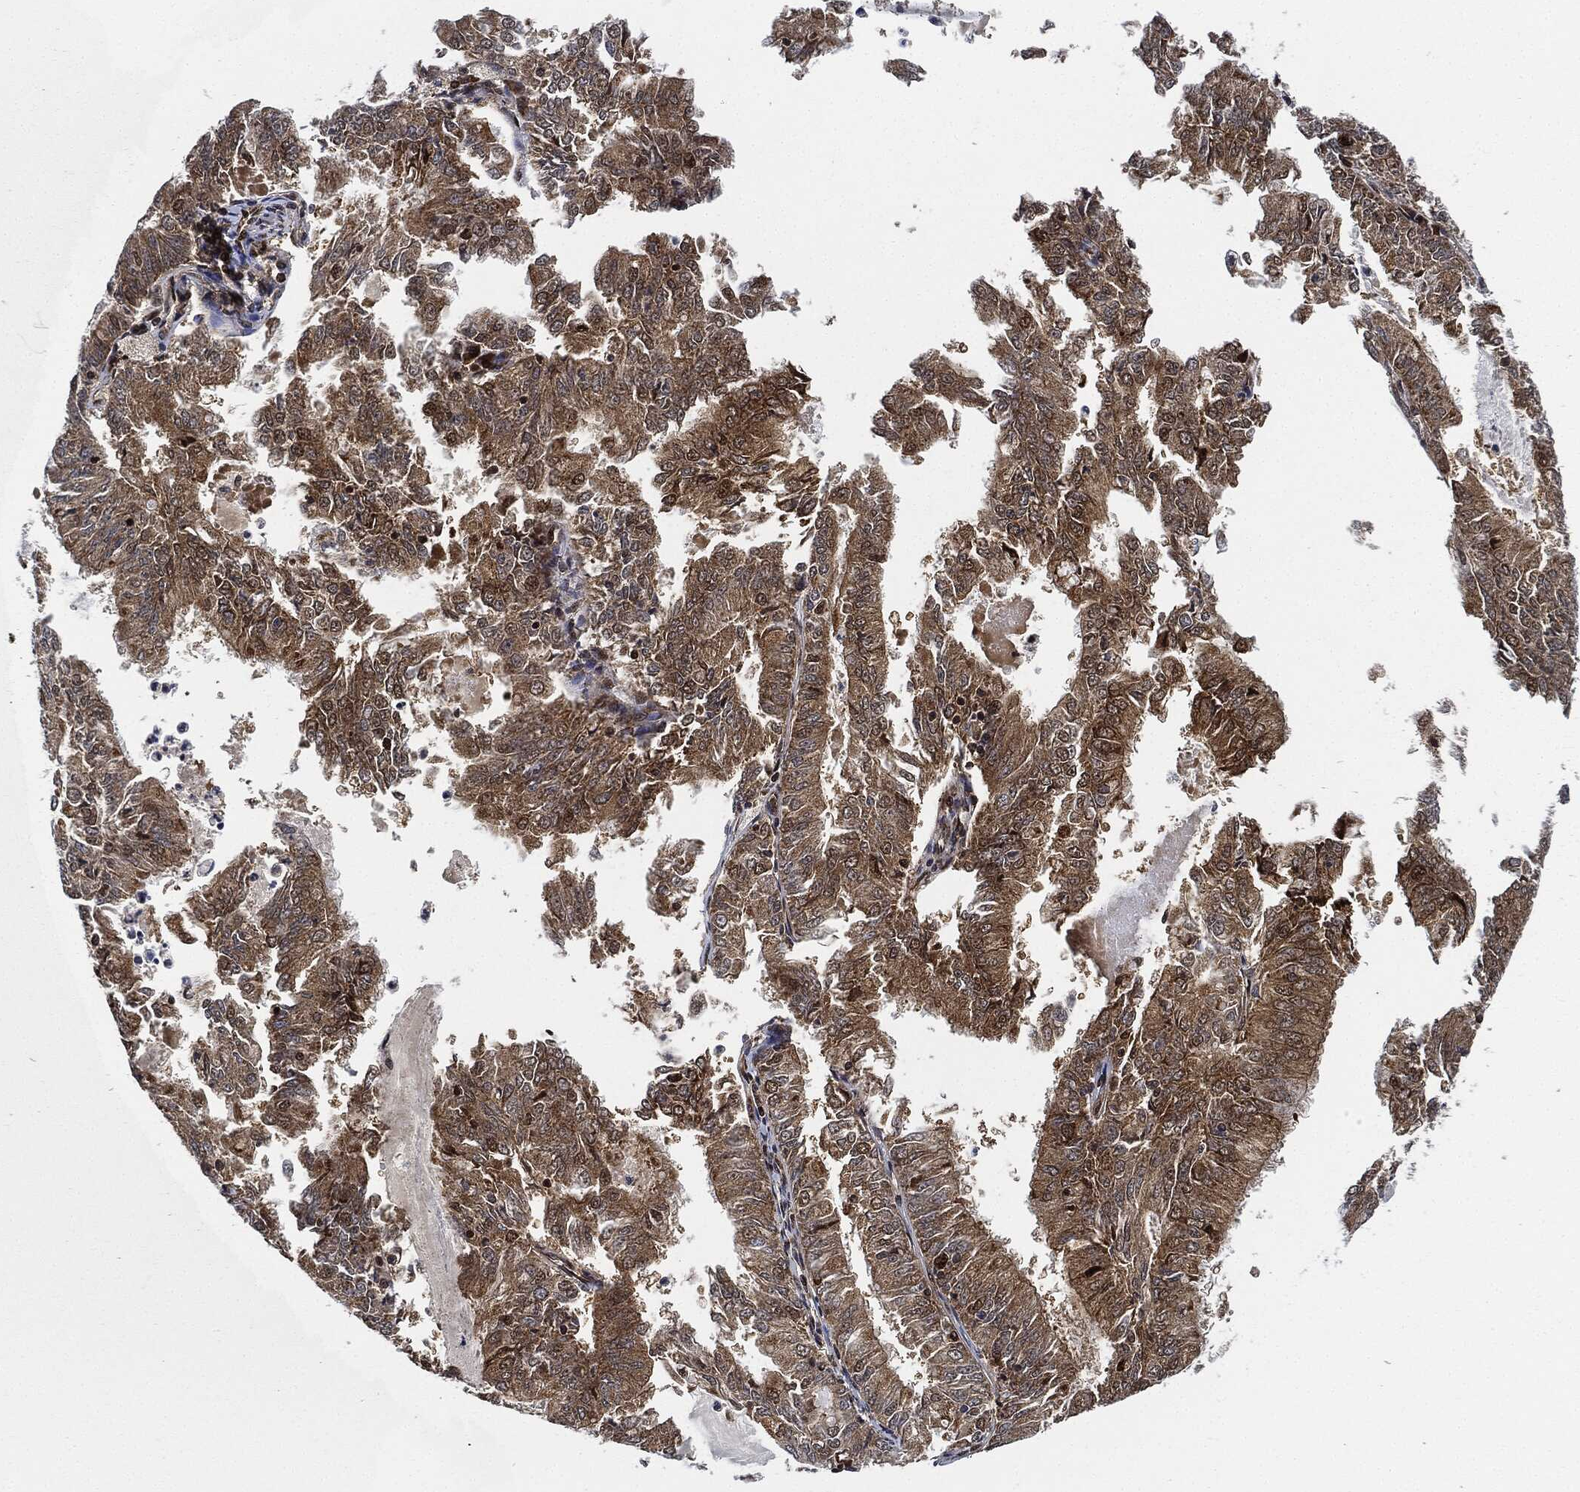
{"staining": {"intensity": "moderate", "quantity": ">75%", "location": "cytoplasmic/membranous"}, "tissue": "endometrial cancer", "cell_type": "Tumor cells", "image_type": "cancer", "snomed": [{"axis": "morphology", "description": "Adenocarcinoma, NOS"}, {"axis": "topography", "description": "Endometrium"}], "caption": "Immunohistochemical staining of endometrial adenocarcinoma displays medium levels of moderate cytoplasmic/membranous staining in approximately >75% of tumor cells. (DAB (3,3'-diaminobenzidine) IHC with brightfield microscopy, high magnification).", "gene": "RNASEL", "patient": {"sex": "female", "age": 57}}